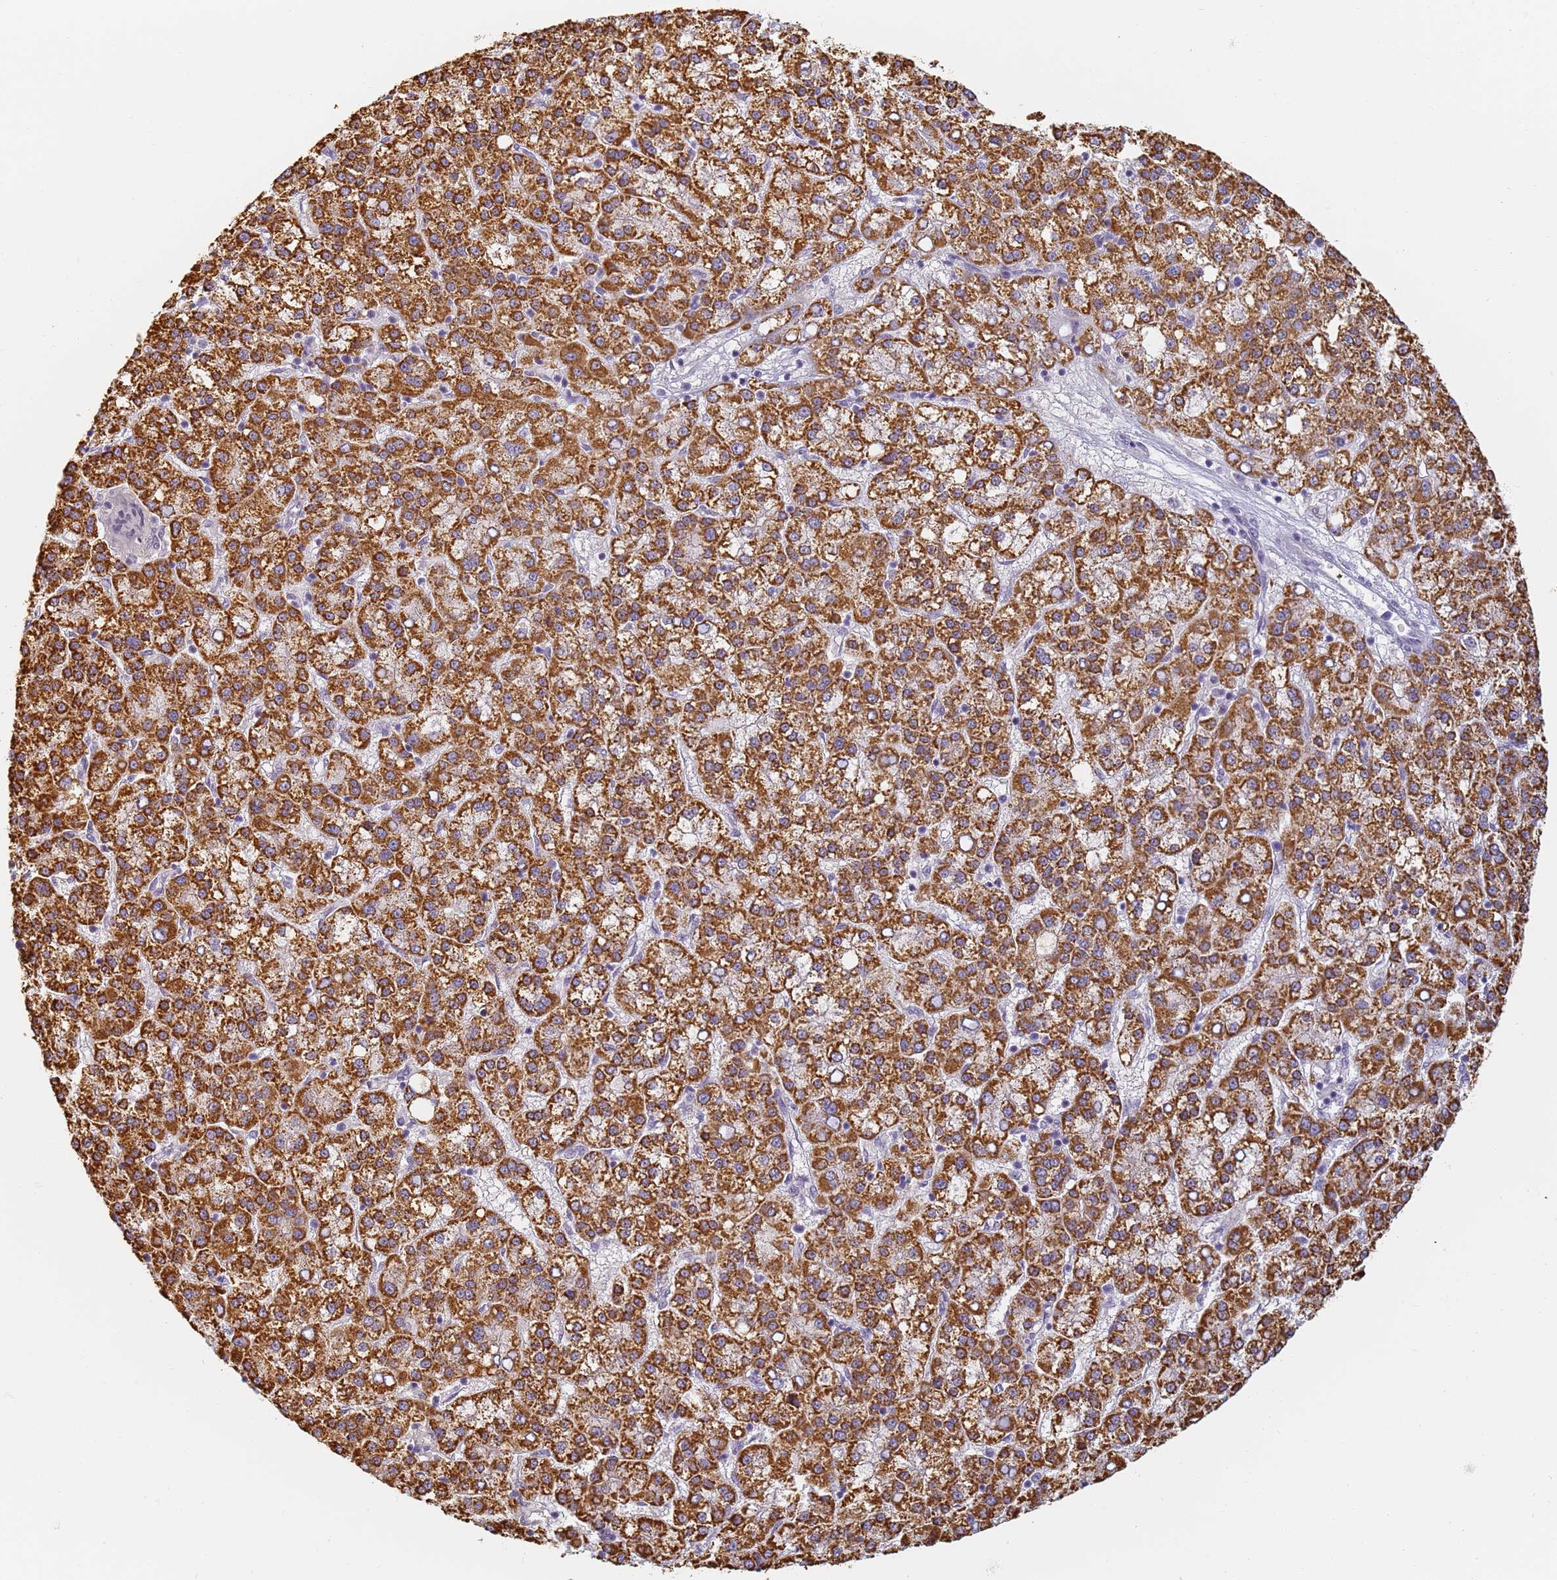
{"staining": {"intensity": "strong", "quantity": ">75%", "location": "cytoplasmic/membranous"}, "tissue": "liver cancer", "cell_type": "Tumor cells", "image_type": "cancer", "snomed": [{"axis": "morphology", "description": "Carcinoma, Hepatocellular, NOS"}, {"axis": "topography", "description": "Liver"}], "caption": "Liver cancer stained with a protein marker displays strong staining in tumor cells.", "gene": "SLC38A9", "patient": {"sex": "female", "age": 58}}